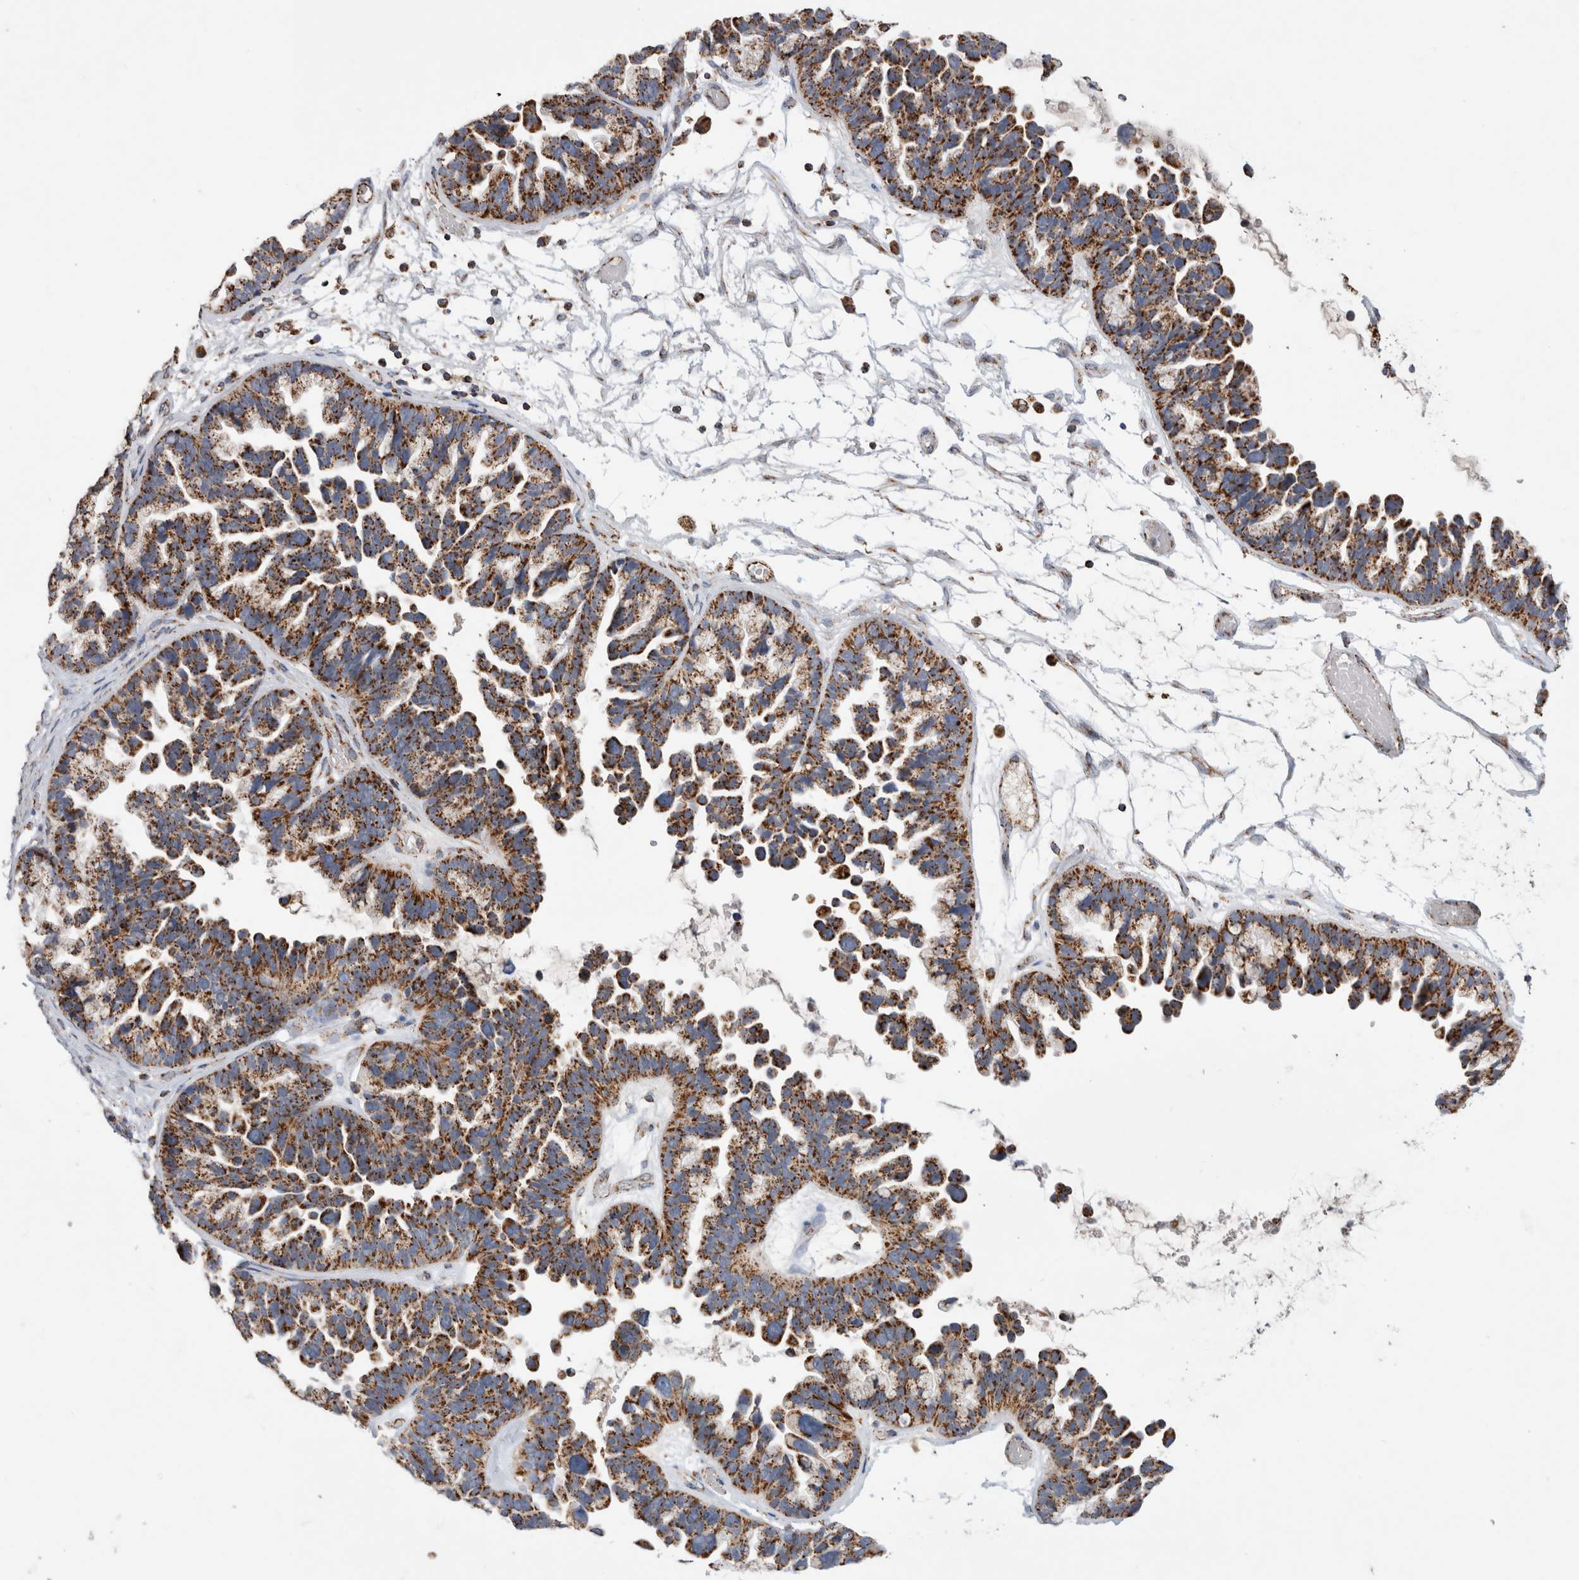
{"staining": {"intensity": "strong", "quantity": ">75%", "location": "cytoplasmic/membranous"}, "tissue": "ovarian cancer", "cell_type": "Tumor cells", "image_type": "cancer", "snomed": [{"axis": "morphology", "description": "Cystadenocarcinoma, serous, NOS"}, {"axis": "topography", "description": "Ovary"}], "caption": "Immunohistochemistry (IHC) image of neoplastic tissue: ovarian serous cystadenocarcinoma stained using immunohistochemistry exhibits high levels of strong protein expression localized specifically in the cytoplasmic/membranous of tumor cells, appearing as a cytoplasmic/membranous brown color.", "gene": "IARS2", "patient": {"sex": "female", "age": 56}}